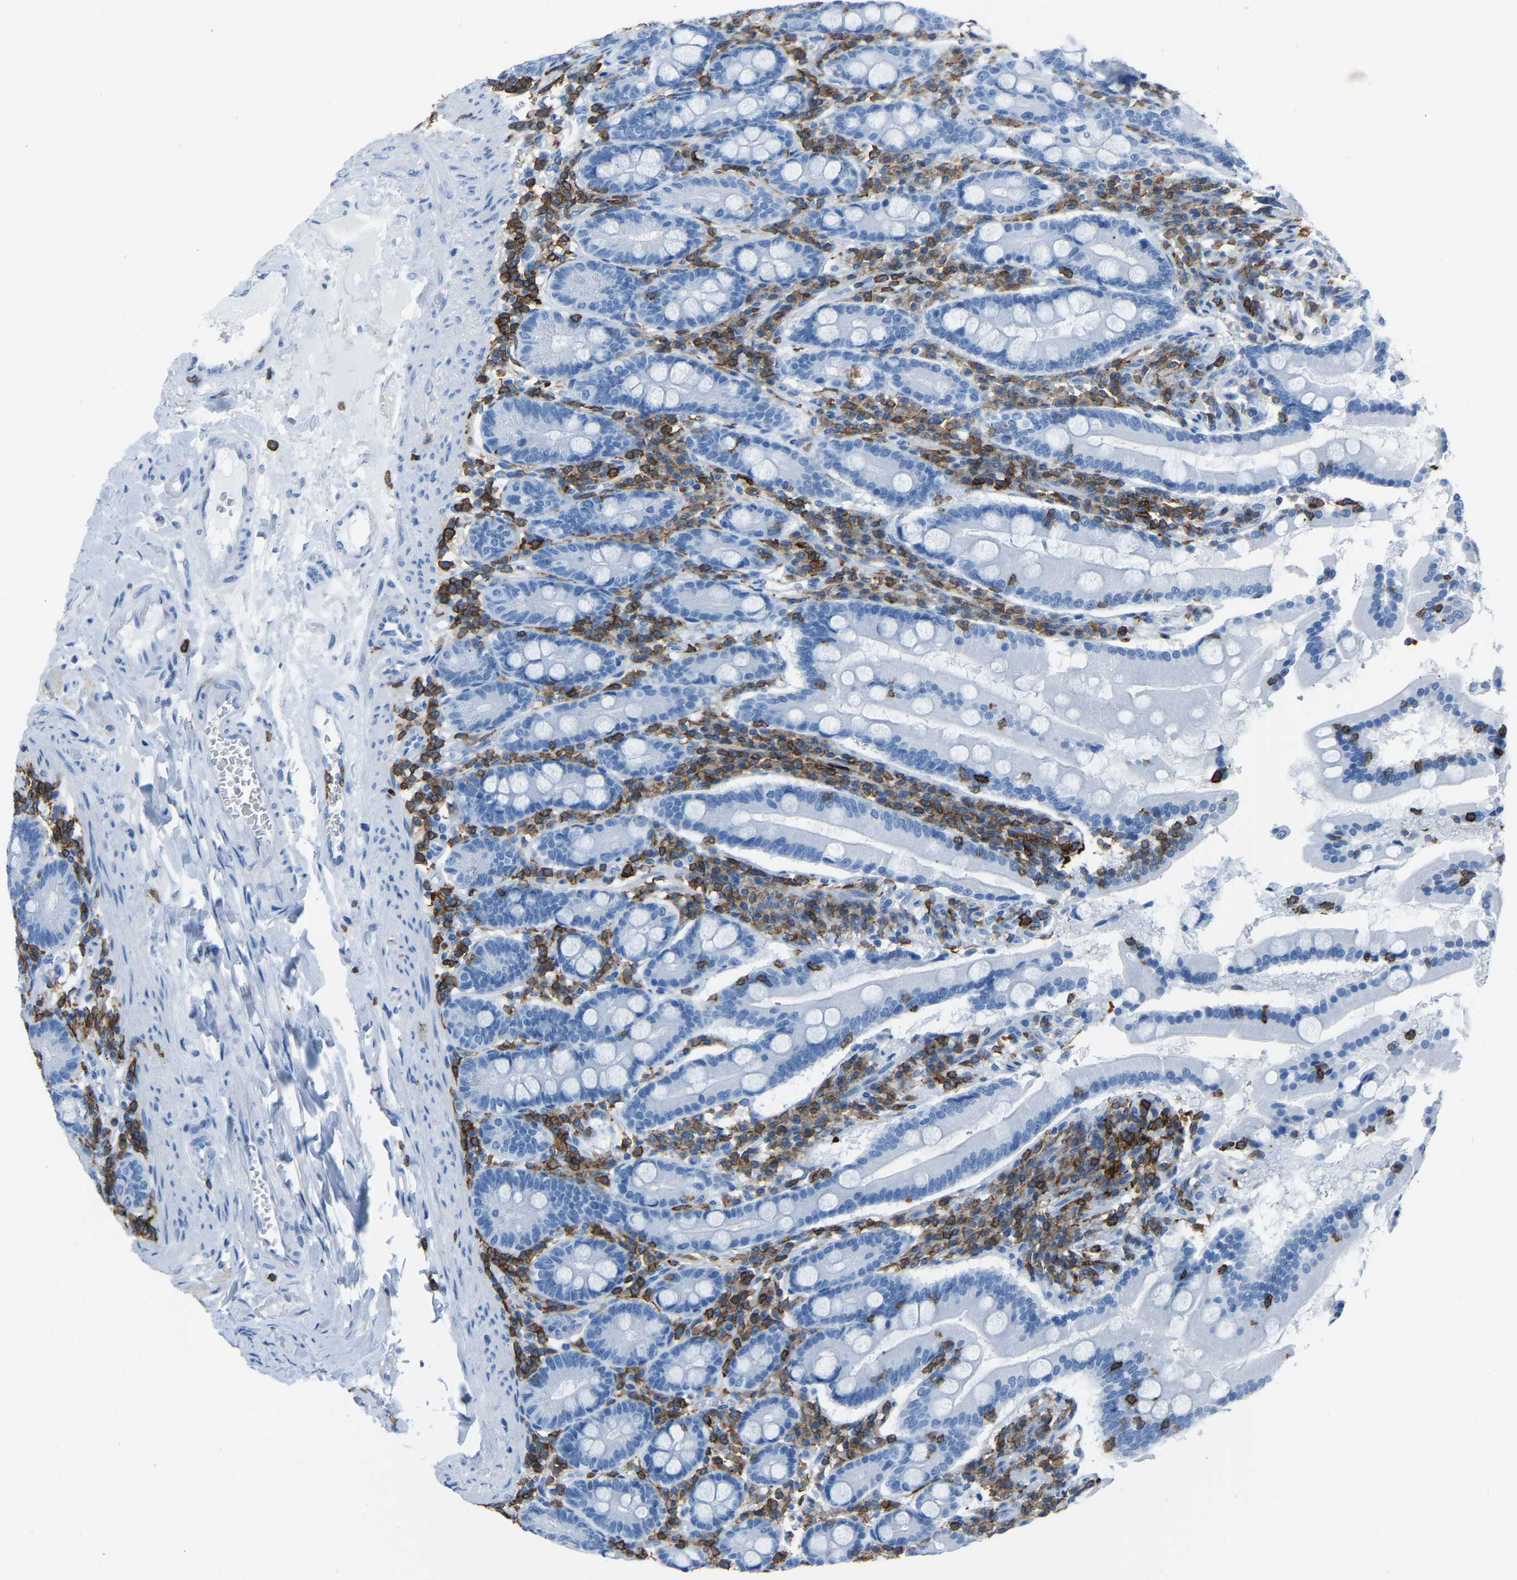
{"staining": {"intensity": "negative", "quantity": "none", "location": "none"}, "tissue": "duodenum", "cell_type": "Glandular cells", "image_type": "normal", "snomed": [{"axis": "morphology", "description": "Normal tissue, NOS"}, {"axis": "topography", "description": "Duodenum"}], "caption": "Immunohistochemistry (IHC) image of benign duodenum: duodenum stained with DAB demonstrates no significant protein staining in glandular cells.", "gene": "LSP1", "patient": {"sex": "male", "age": 50}}